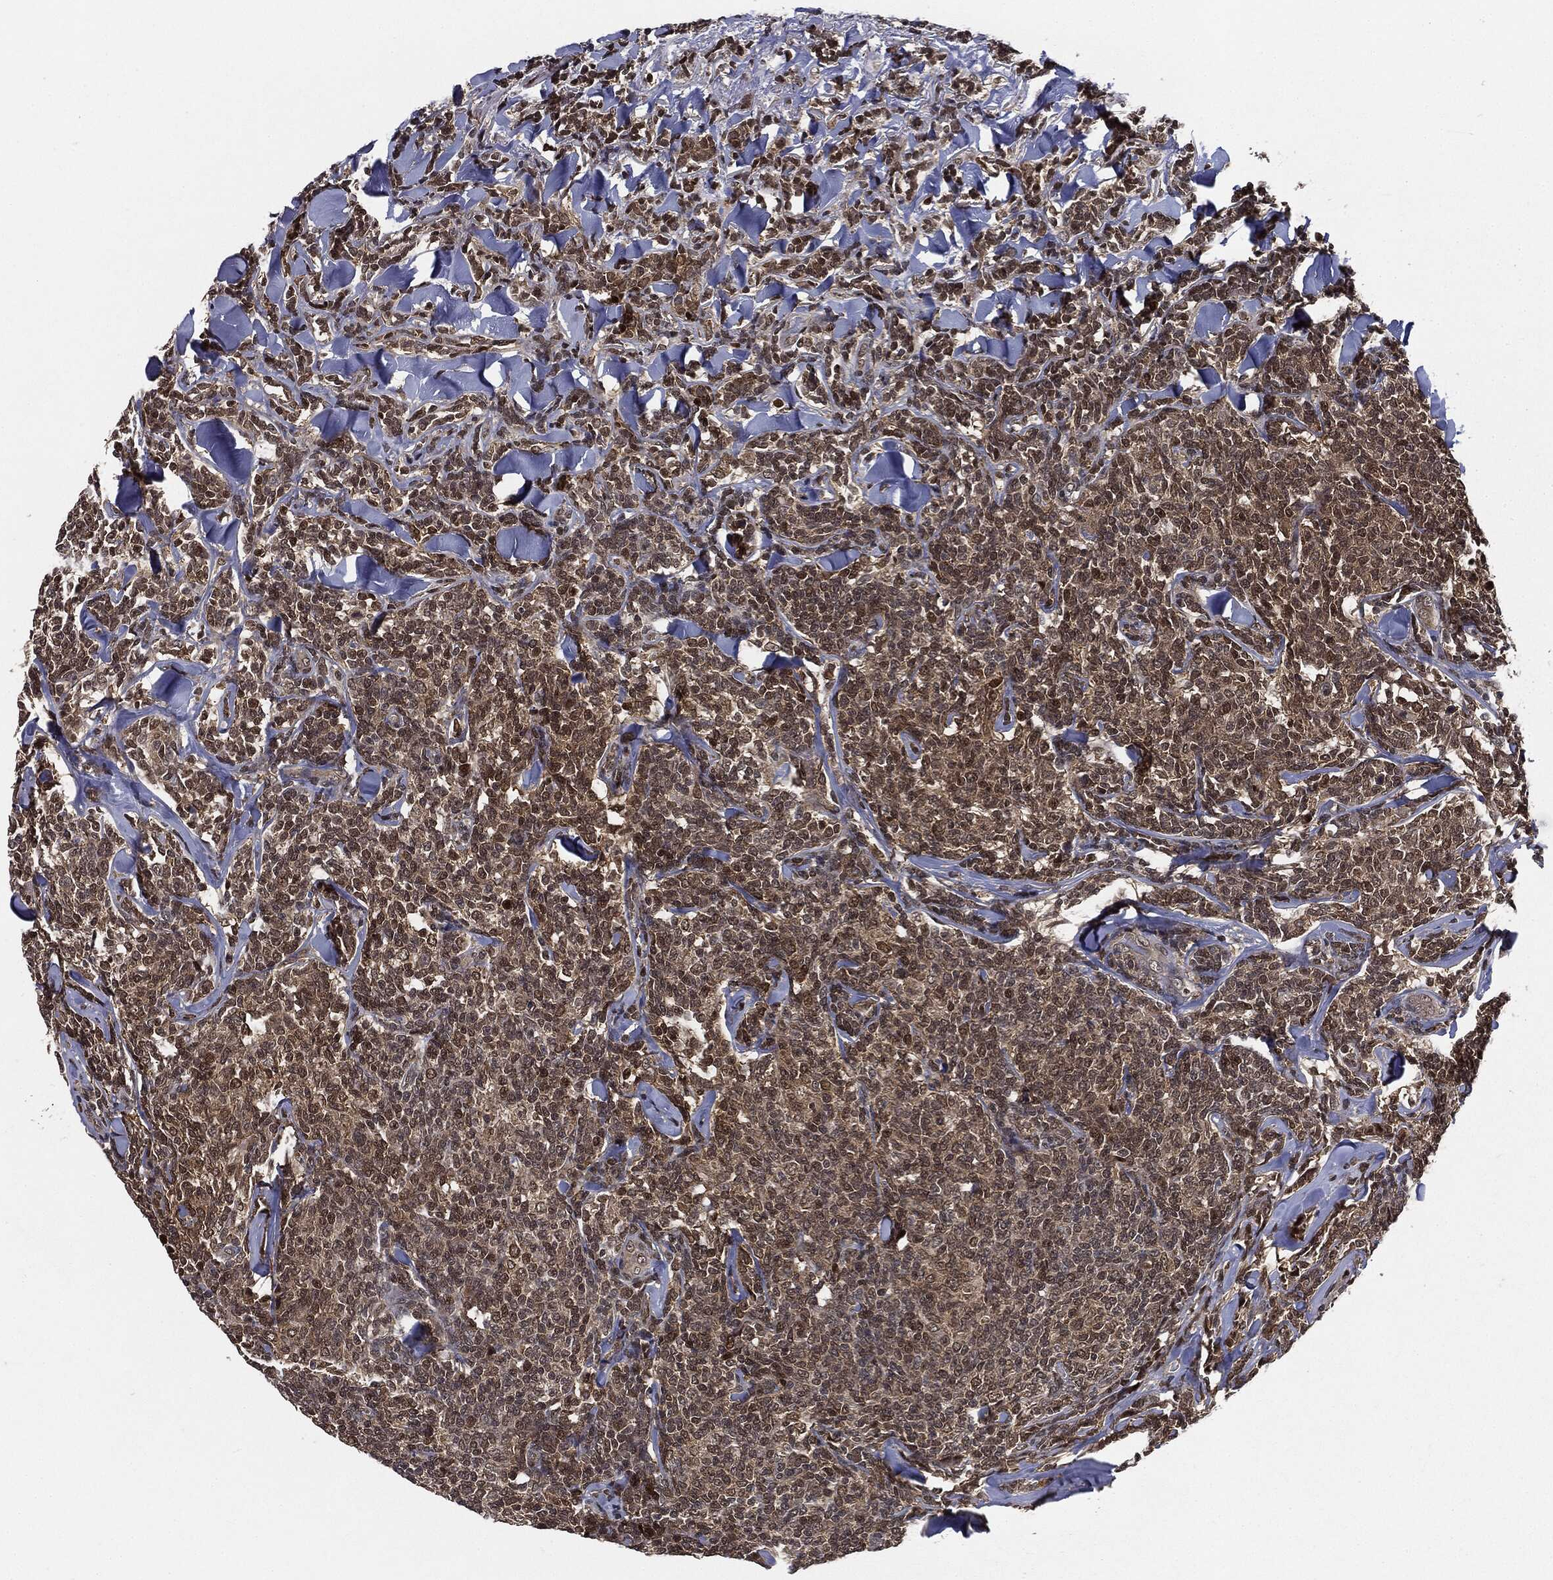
{"staining": {"intensity": "moderate", "quantity": ">75%", "location": "cytoplasmic/membranous,nuclear"}, "tissue": "lymphoma", "cell_type": "Tumor cells", "image_type": "cancer", "snomed": [{"axis": "morphology", "description": "Malignant lymphoma, non-Hodgkin's type, Low grade"}, {"axis": "topography", "description": "Lymph node"}], "caption": "Immunohistochemistry (DAB) staining of low-grade malignant lymphoma, non-Hodgkin's type shows moderate cytoplasmic/membranous and nuclear protein positivity in about >75% of tumor cells. (Brightfield microscopy of DAB IHC at high magnification).", "gene": "TBC1D22A", "patient": {"sex": "female", "age": 56}}